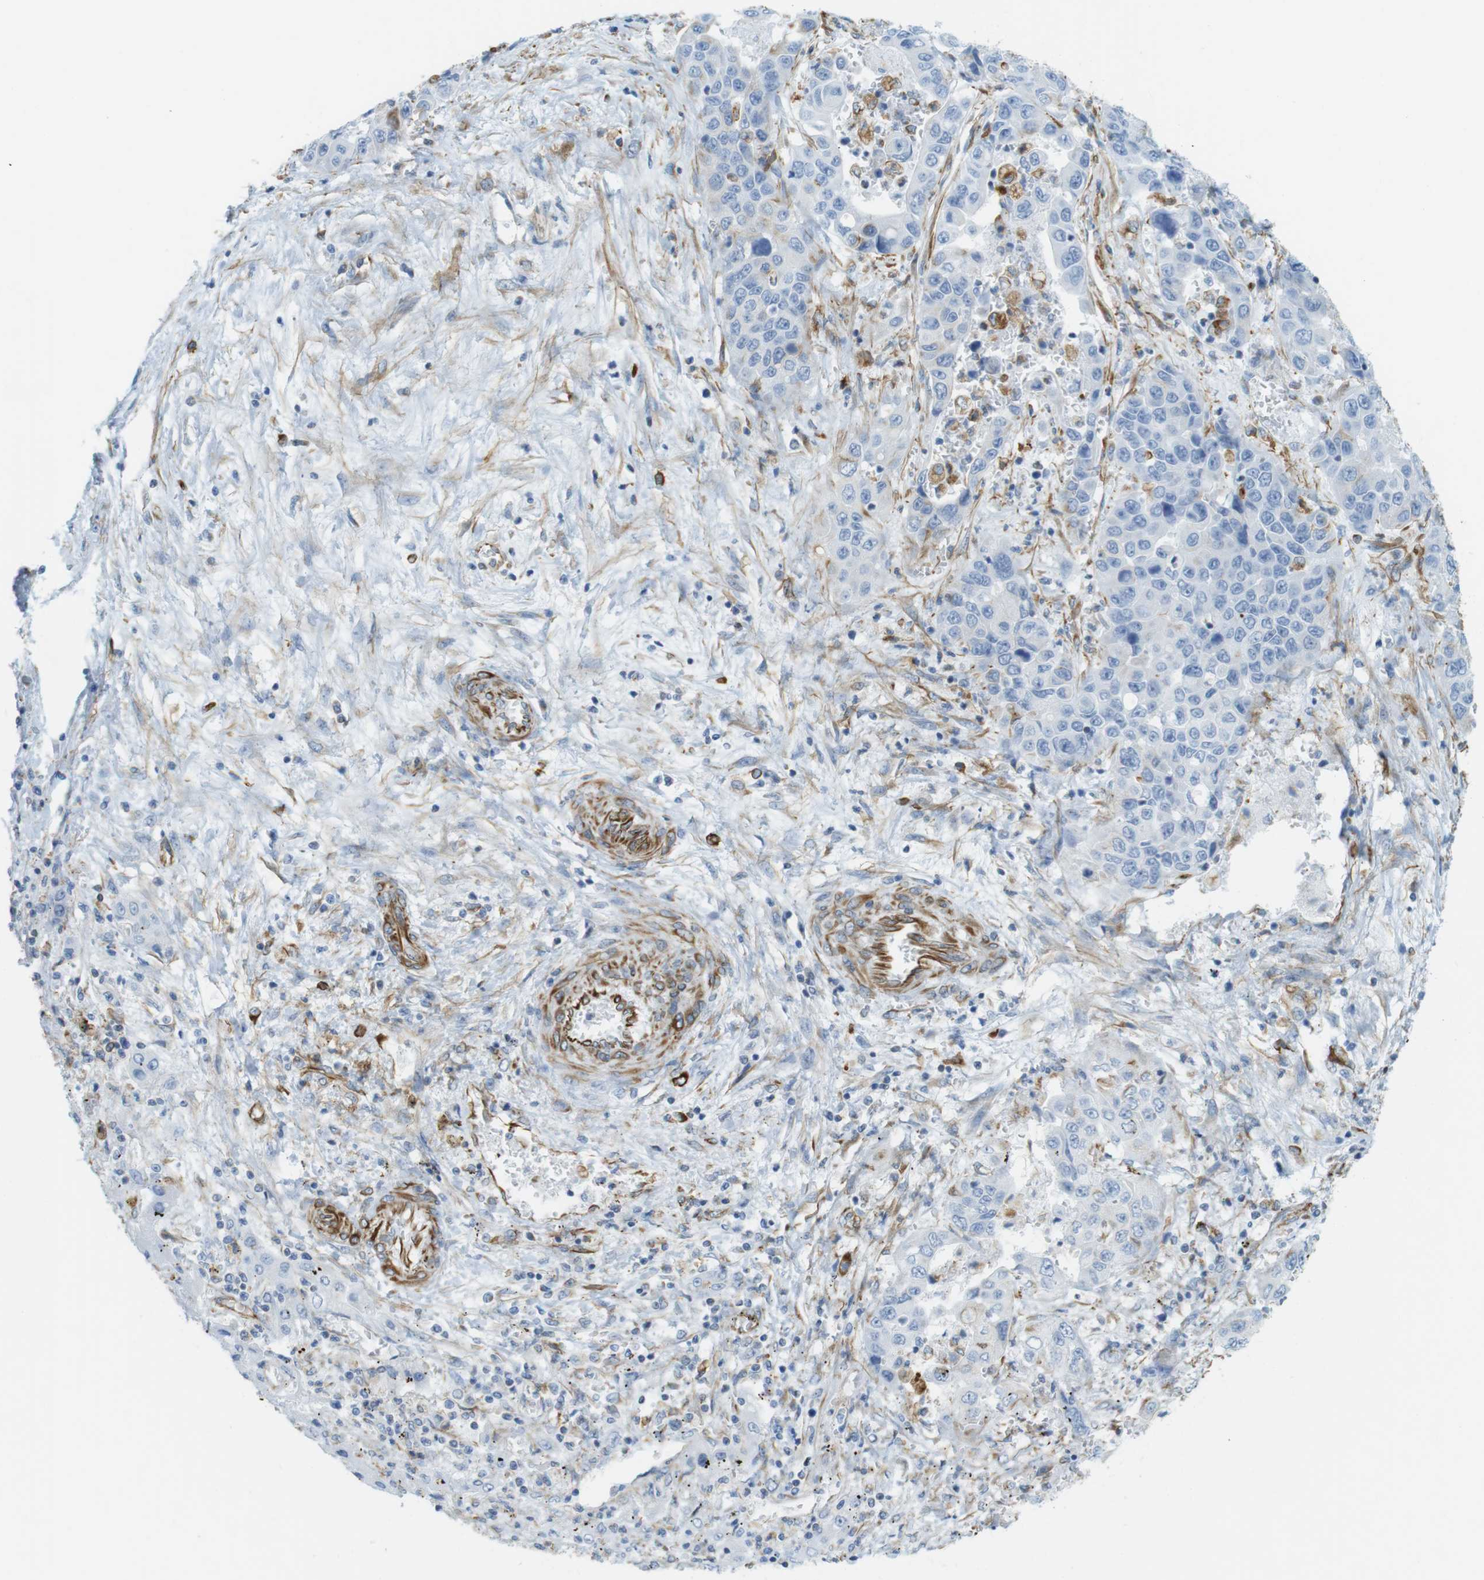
{"staining": {"intensity": "negative", "quantity": "none", "location": "none"}, "tissue": "liver cancer", "cell_type": "Tumor cells", "image_type": "cancer", "snomed": [{"axis": "morphology", "description": "Cholangiocarcinoma"}, {"axis": "topography", "description": "Liver"}], "caption": "Tumor cells are negative for brown protein staining in liver cancer (cholangiocarcinoma).", "gene": "MS4A10", "patient": {"sex": "female", "age": 52}}